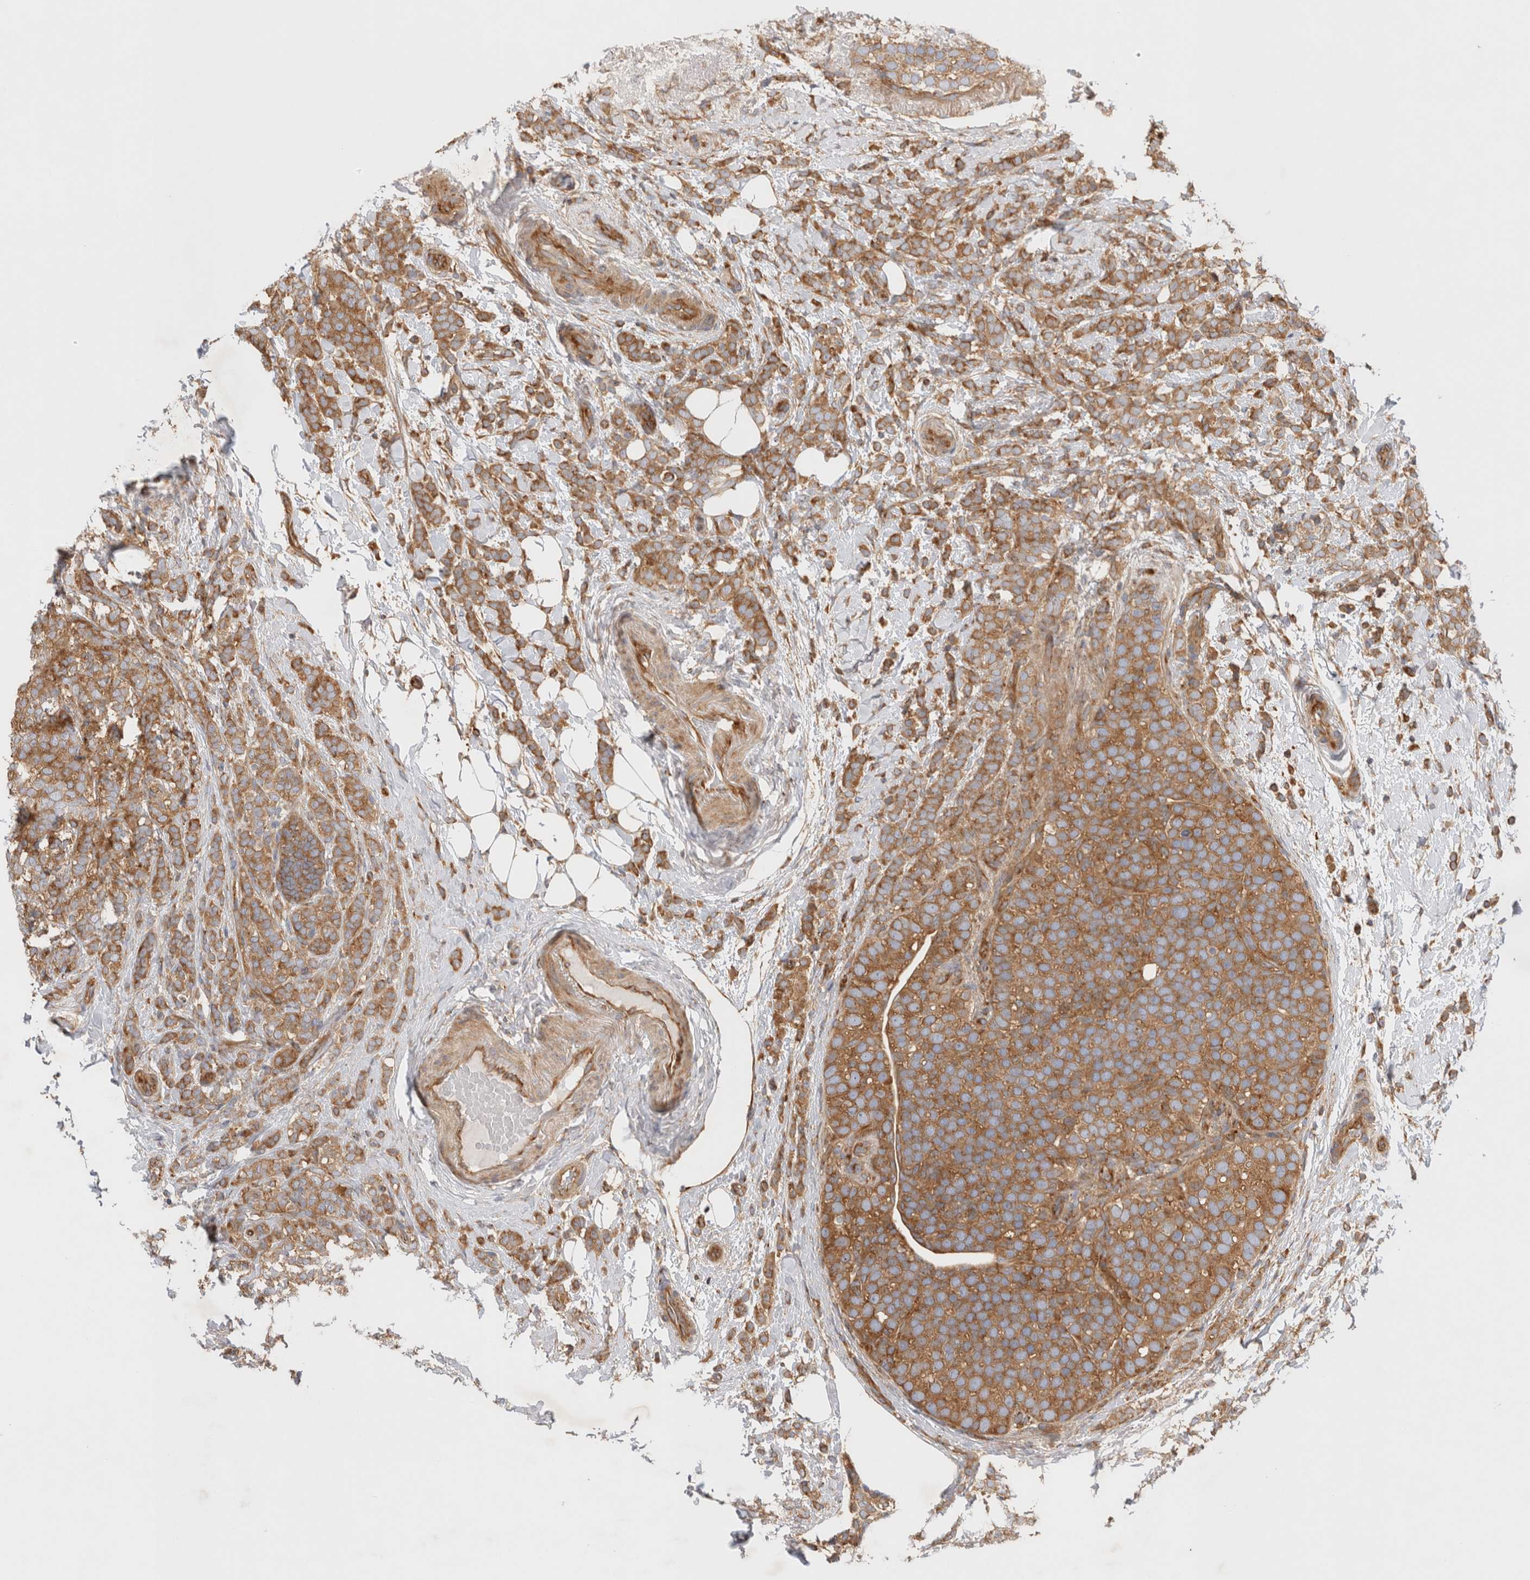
{"staining": {"intensity": "moderate", "quantity": ">75%", "location": "cytoplasmic/membranous"}, "tissue": "breast cancer", "cell_type": "Tumor cells", "image_type": "cancer", "snomed": [{"axis": "morphology", "description": "Lobular carcinoma"}, {"axis": "topography", "description": "Breast"}], "caption": "Breast cancer (lobular carcinoma) tissue demonstrates moderate cytoplasmic/membranous positivity in about >75% of tumor cells, visualized by immunohistochemistry. The protein of interest is stained brown, and the nuclei are stained in blue (DAB IHC with brightfield microscopy, high magnification).", "gene": "GPR150", "patient": {"sex": "female", "age": 50}}